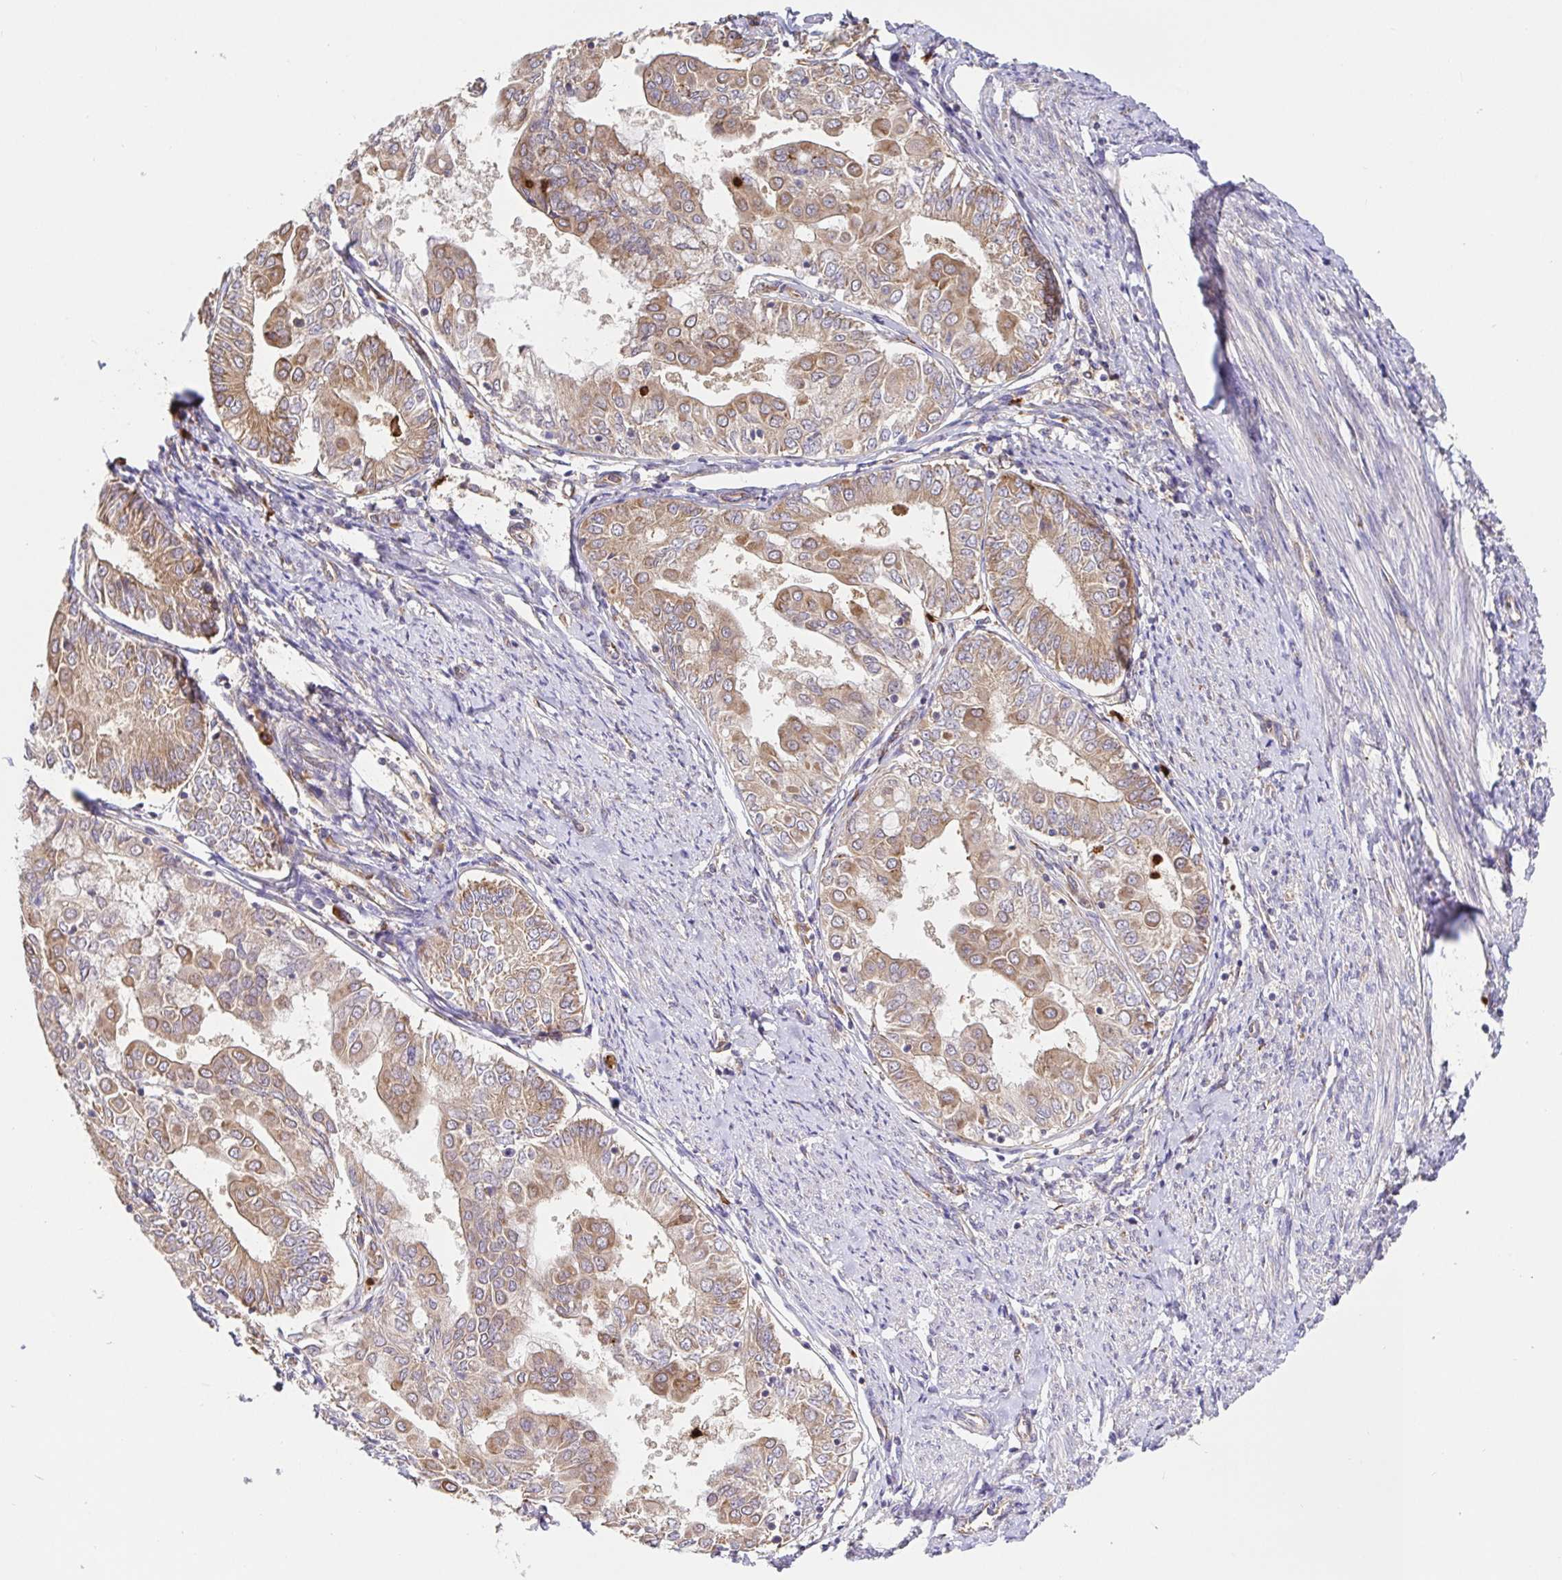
{"staining": {"intensity": "weak", "quantity": ">75%", "location": "cytoplasmic/membranous"}, "tissue": "endometrial cancer", "cell_type": "Tumor cells", "image_type": "cancer", "snomed": [{"axis": "morphology", "description": "Adenocarcinoma, NOS"}, {"axis": "topography", "description": "Endometrium"}], "caption": "The micrograph reveals staining of endometrial cancer, revealing weak cytoplasmic/membranous protein staining (brown color) within tumor cells. (Brightfield microscopy of DAB IHC at high magnification).", "gene": "PDPK1", "patient": {"sex": "female", "age": 68}}